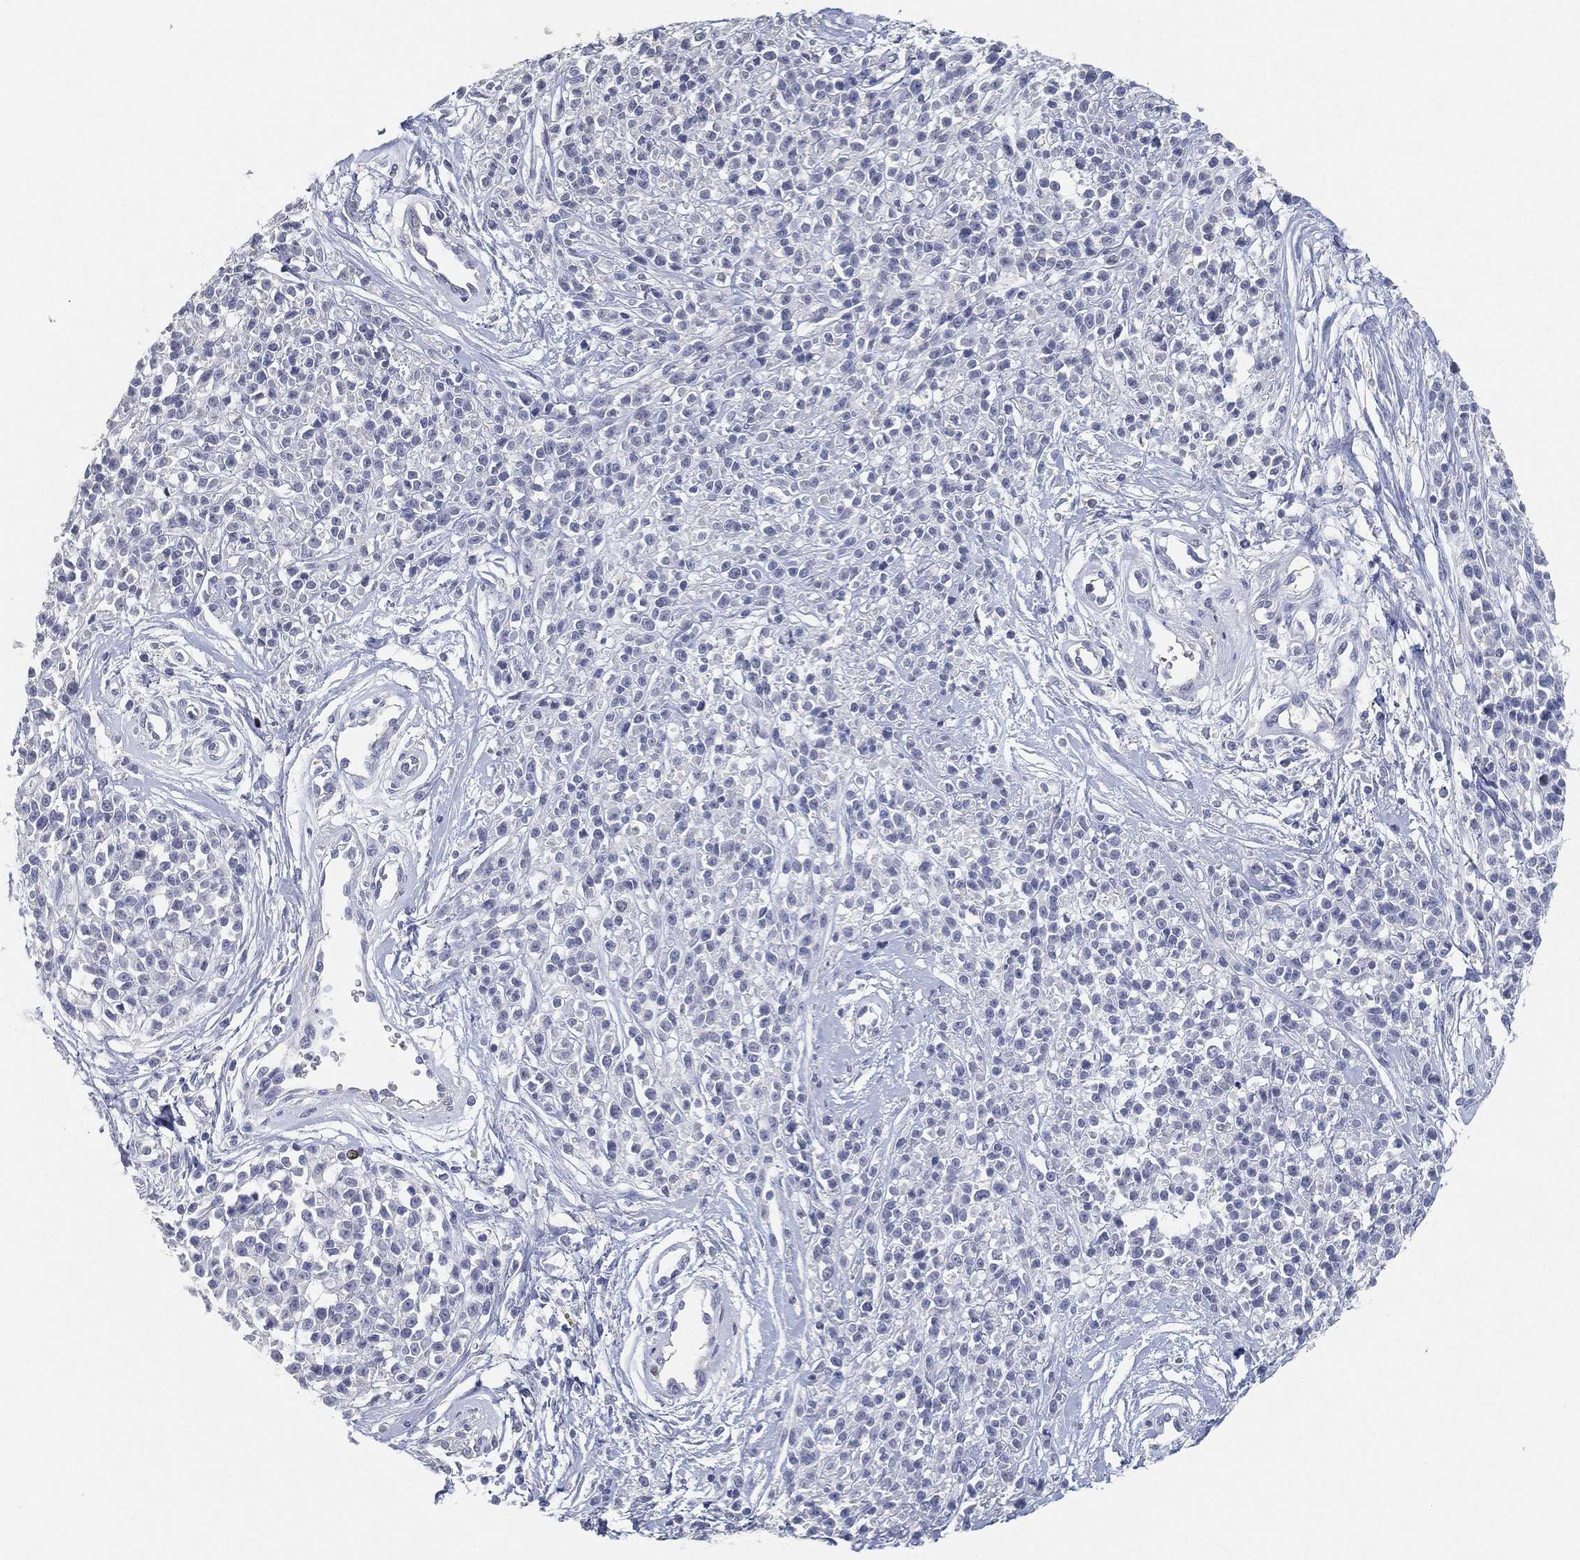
{"staining": {"intensity": "negative", "quantity": "none", "location": "none"}, "tissue": "melanoma", "cell_type": "Tumor cells", "image_type": "cancer", "snomed": [{"axis": "morphology", "description": "Malignant melanoma, NOS"}, {"axis": "topography", "description": "Skin"}, {"axis": "topography", "description": "Skin of trunk"}], "caption": "Protein analysis of malignant melanoma exhibits no significant positivity in tumor cells.", "gene": "FAM187B", "patient": {"sex": "male", "age": 74}}